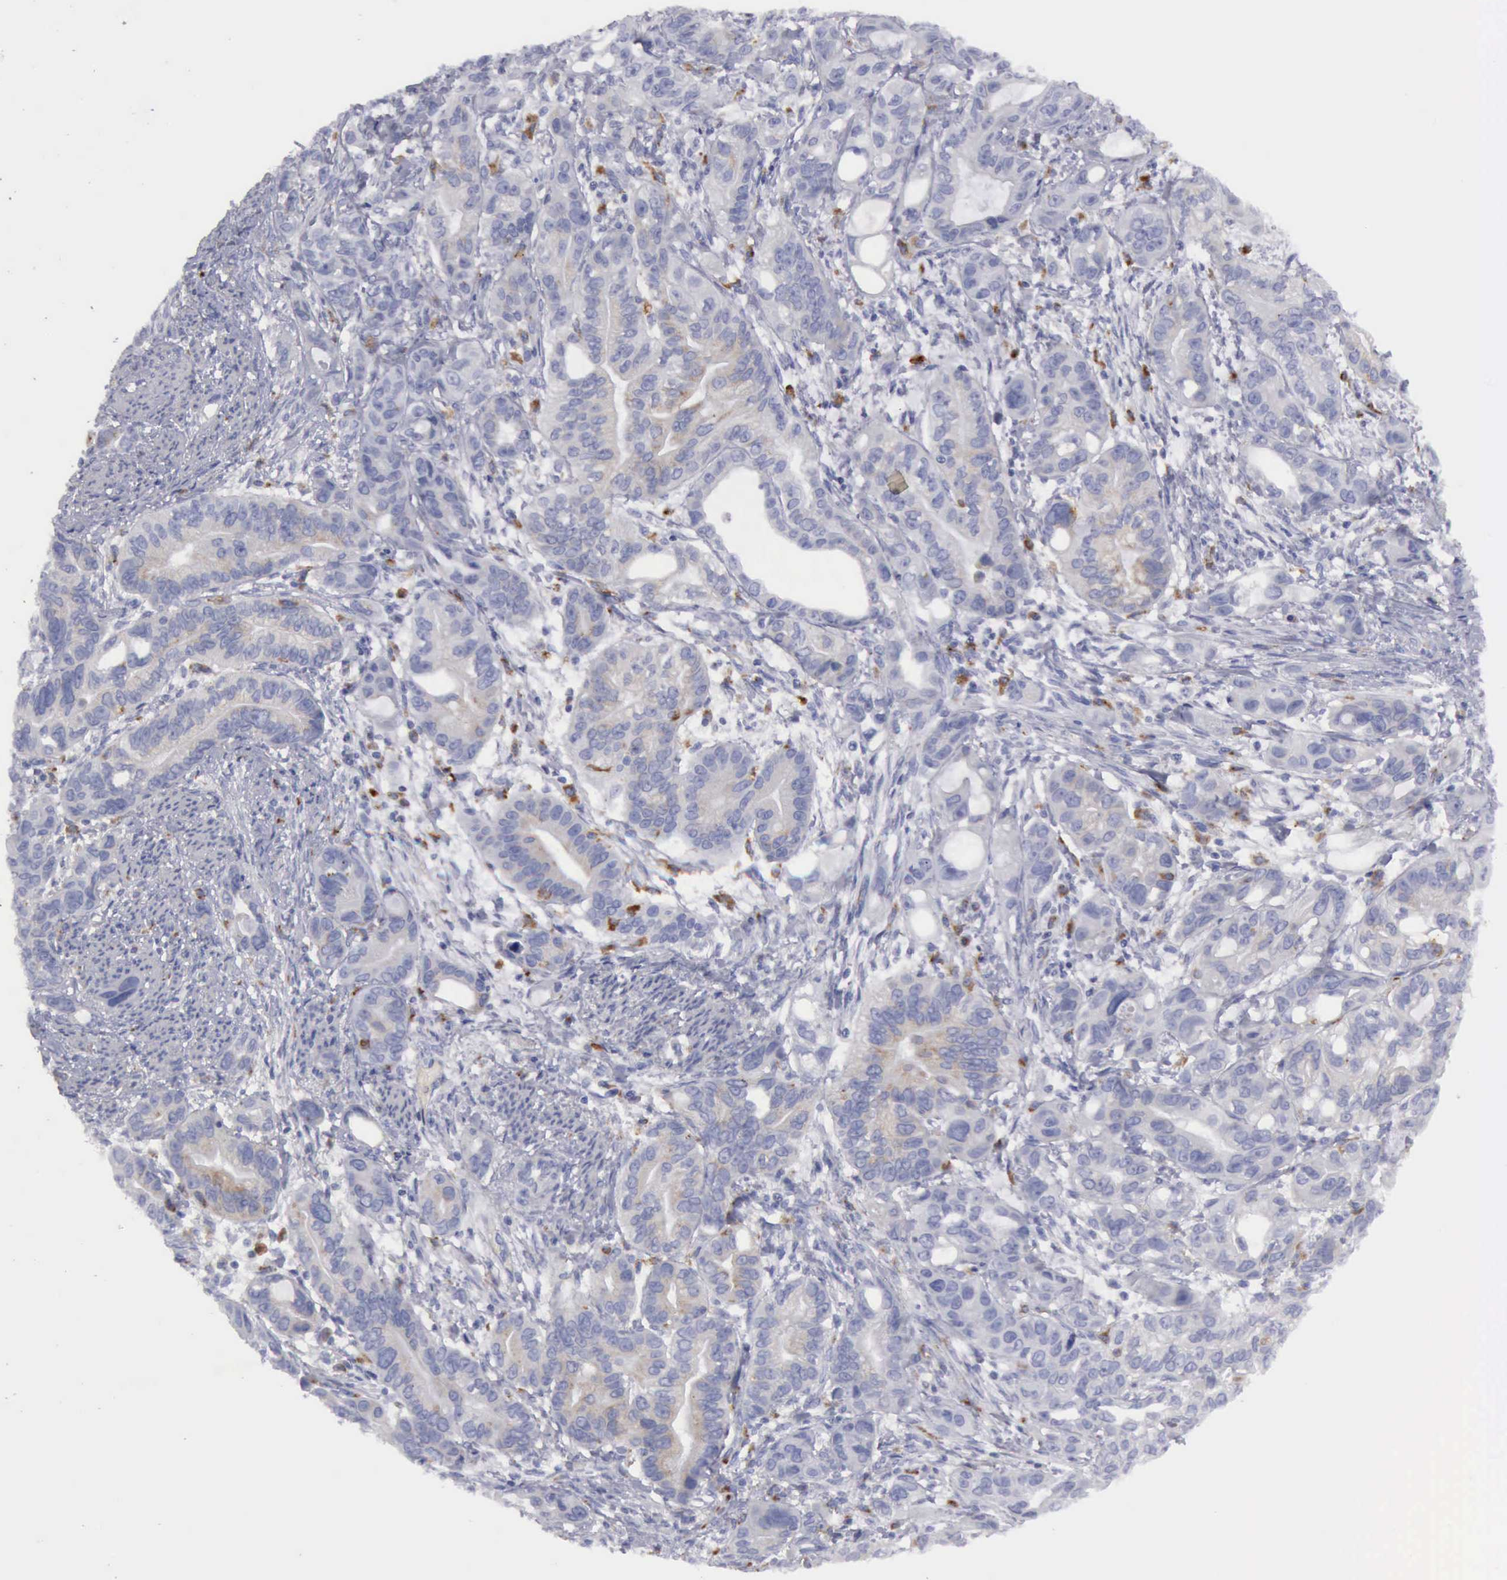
{"staining": {"intensity": "weak", "quantity": "25%-75%", "location": "cytoplasmic/membranous"}, "tissue": "stomach cancer", "cell_type": "Tumor cells", "image_type": "cancer", "snomed": [{"axis": "morphology", "description": "Adenocarcinoma, NOS"}, {"axis": "topography", "description": "Stomach, upper"}], "caption": "The immunohistochemical stain highlights weak cytoplasmic/membranous positivity in tumor cells of stomach cancer (adenocarcinoma) tissue.", "gene": "CTSS", "patient": {"sex": "male", "age": 47}}